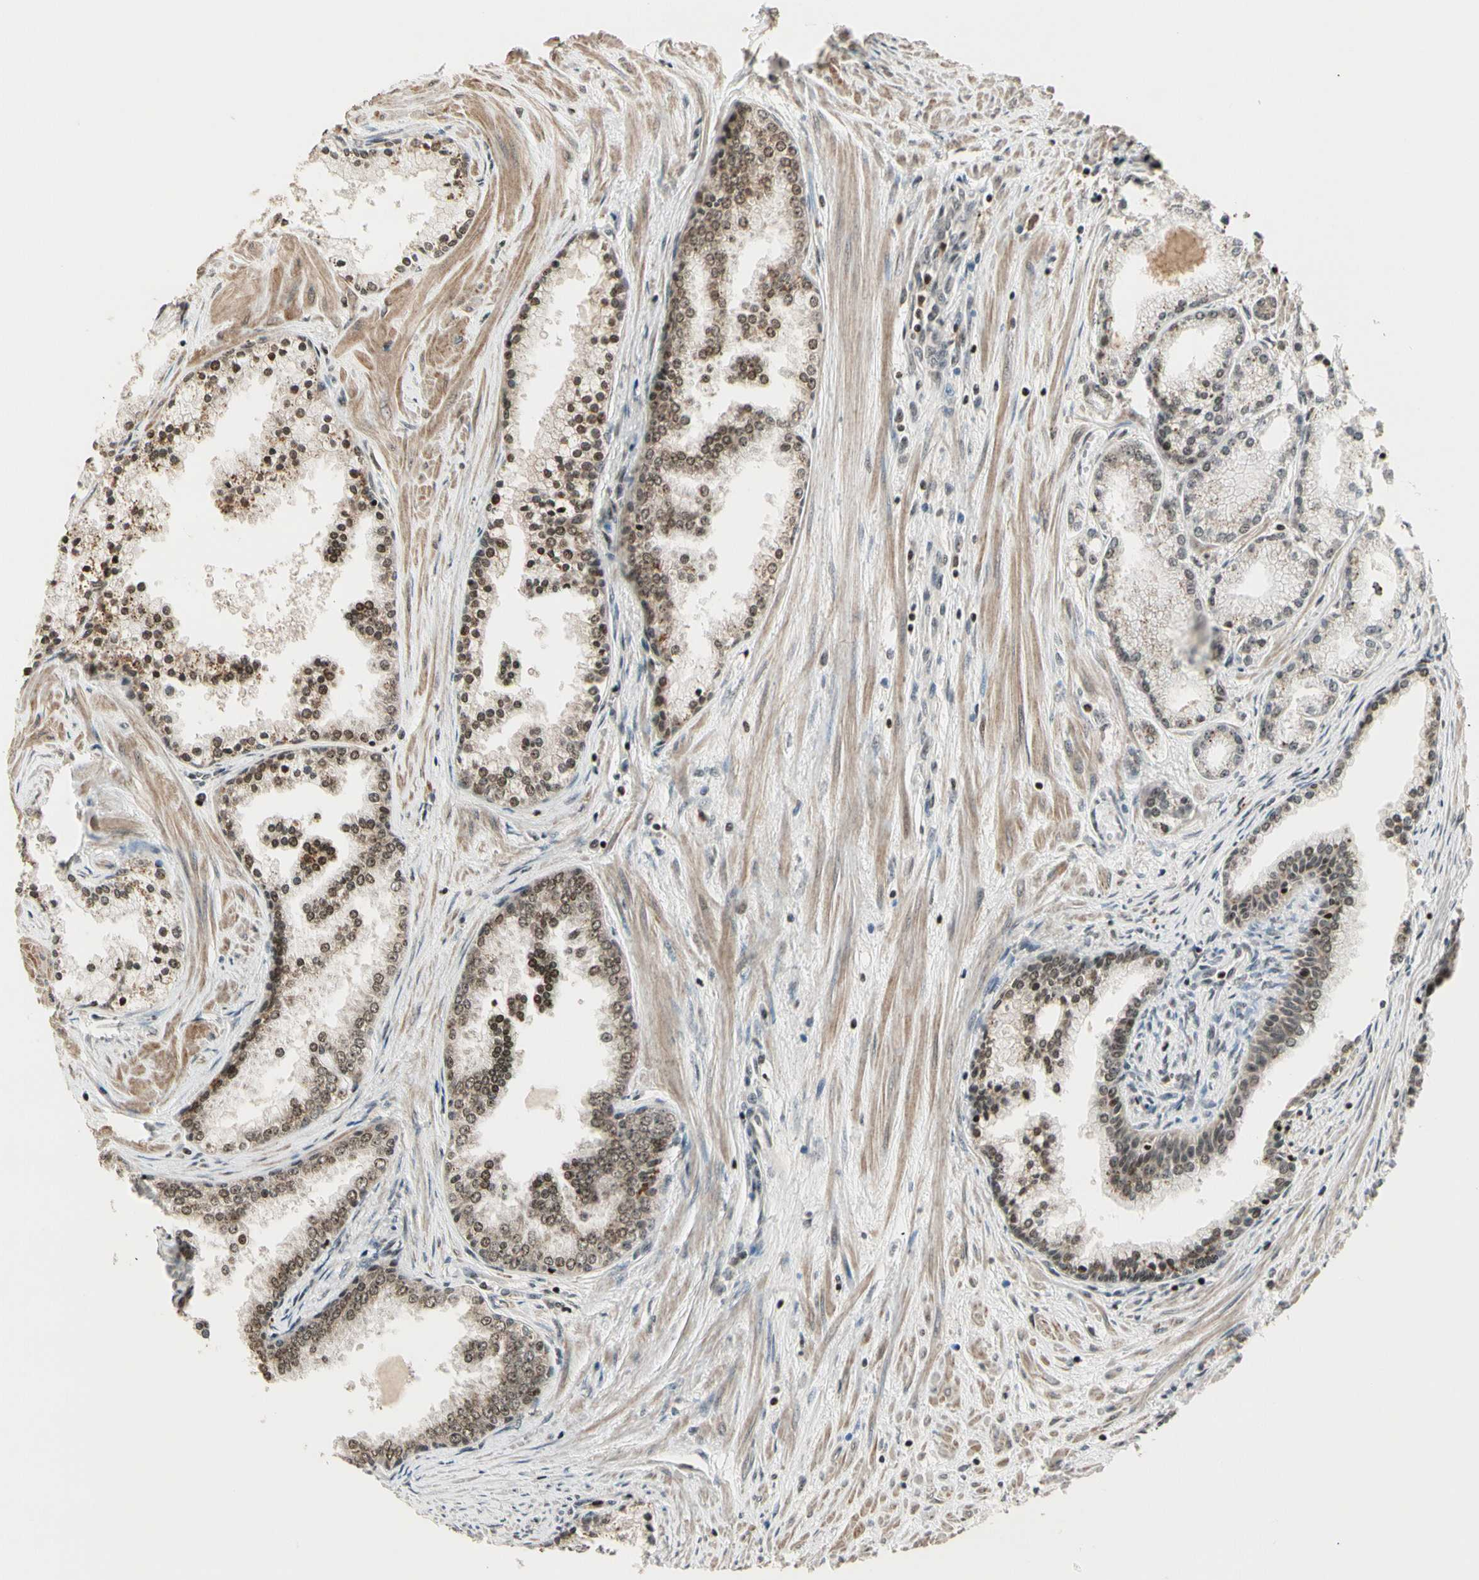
{"staining": {"intensity": "moderate", "quantity": "25%-75%", "location": "nuclear"}, "tissue": "prostate cancer", "cell_type": "Tumor cells", "image_type": "cancer", "snomed": [{"axis": "morphology", "description": "Adenocarcinoma, High grade"}, {"axis": "topography", "description": "Prostate"}], "caption": "Human prostate high-grade adenocarcinoma stained with a protein marker displays moderate staining in tumor cells.", "gene": "TSHZ3", "patient": {"sex": "male", "age": 61}}